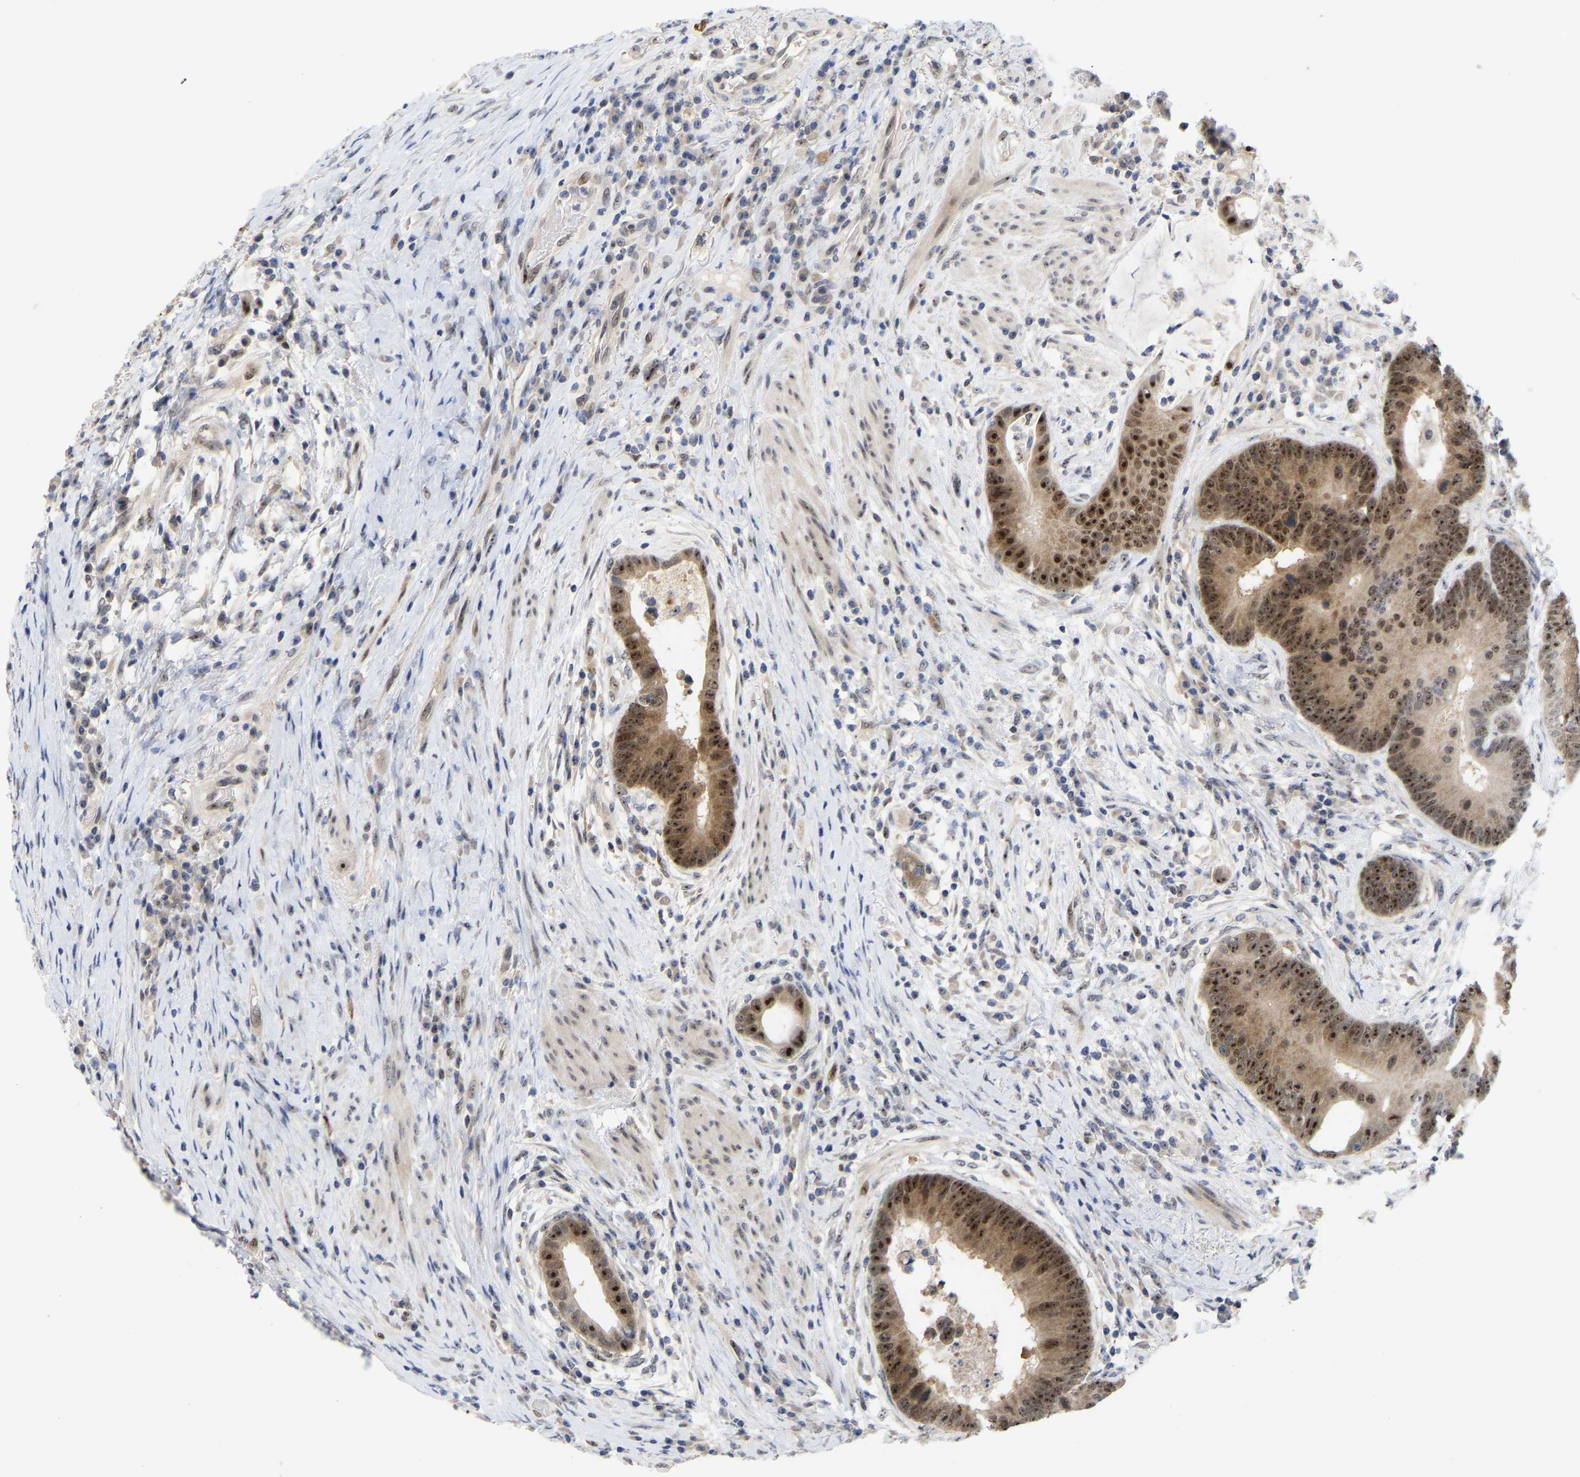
{"staining": {"intensity": "strong", "quantity": "25%-75%", "location": "cytoplasmic/membranous,nuclear"}, "tissue": "colorectal cancer", "cell_type": "Tumor cells", "image_type": "cancer", "snomed": [{"axis": "morphology", "description": "Adenocarcinoma, NOS"}, {"axis": "topography", "description": "Rectum"}], "caption": "Strong cytoplasmic/membranous and nuclear protein positivity is identified in about 25%-75% of tumor cells in colorectal adenocarcinoma.", "gene": "NLE1", "patient": {"sex": "female", "age": 89}}